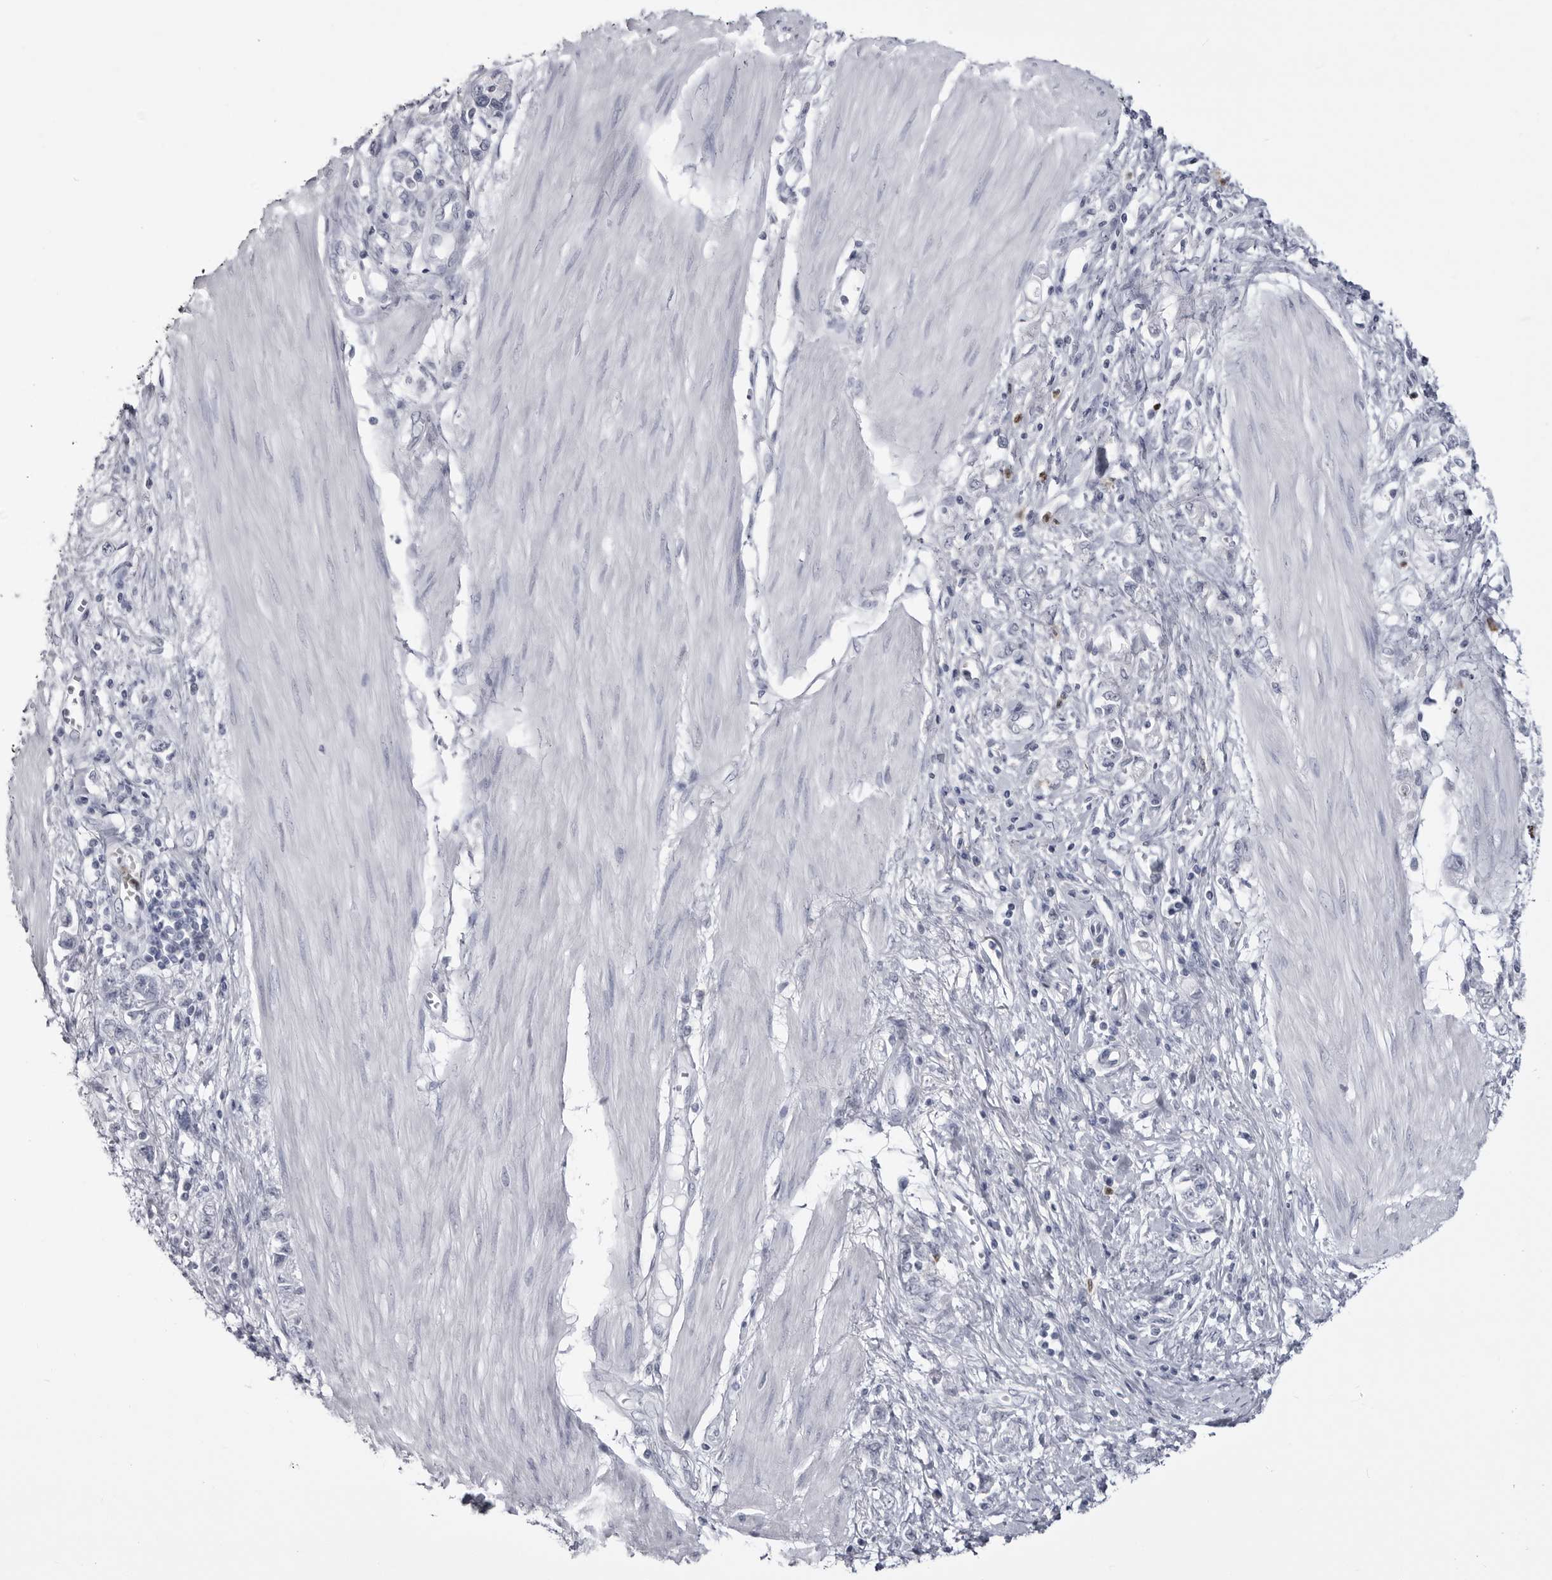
{"staining": {"intensity": "negative", "quantity": "none", "location": "none"}, "tissue": "stomach cancer", "cell_type": "Tumor cells", "image_type": "cancer", "snomed": [{"axis": "morphology", "description": "Adenocarcinoma, NOS"}, {"axis": "topography", "description": "Stomach"}], "caption": "A histopathology image of human stomach adenocarcinoma is negative for staining in tumor cells.", "gene": "STAP2", "patient": {"sex": "female", "age": 76}}